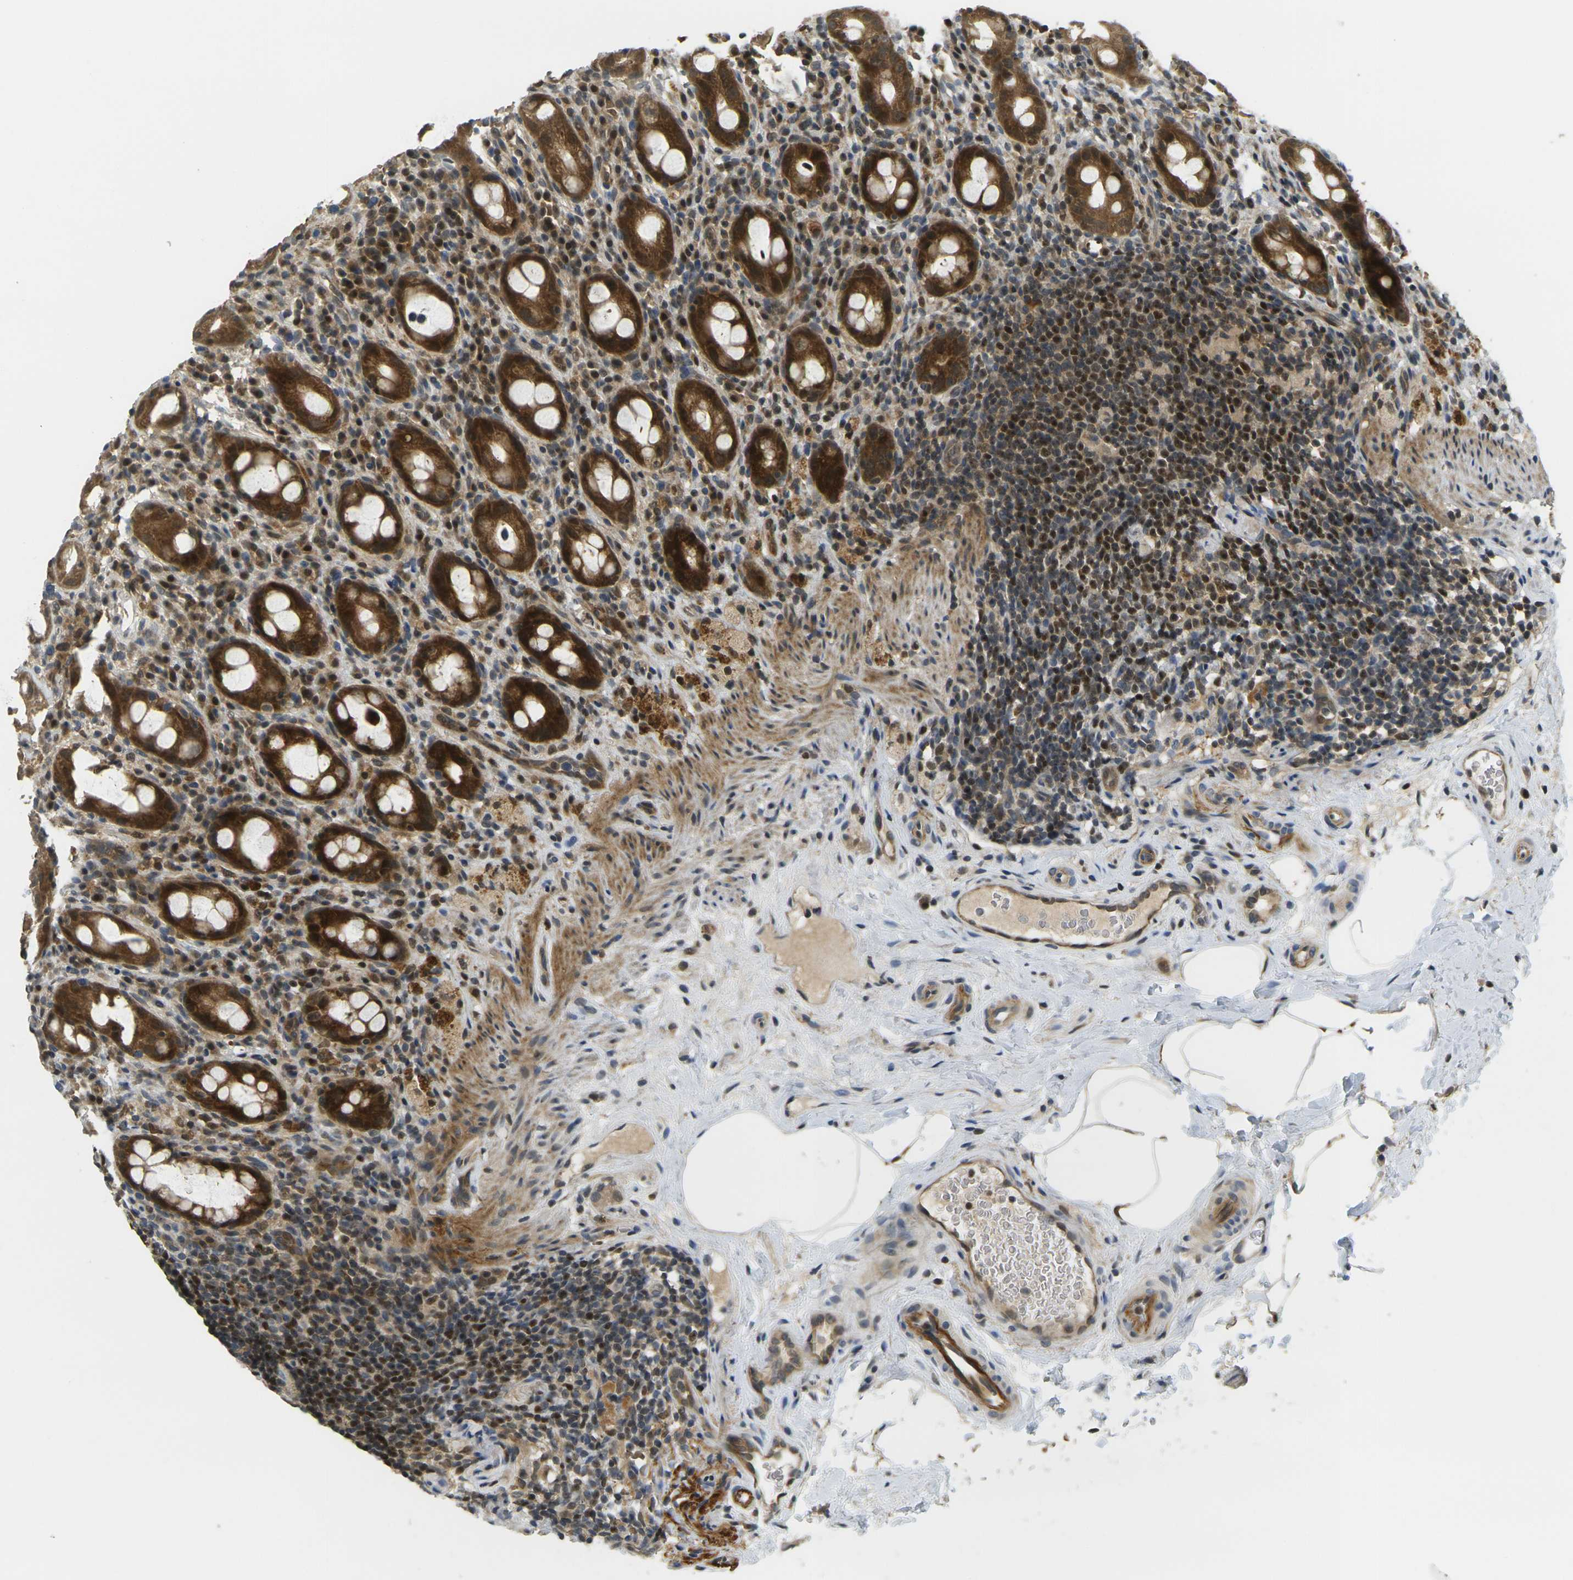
{"staining": {"intensity": "strong", "quantity": ">75%", "location": "cytoplasmic/membranous"}, "tissue": "rectum", "cell_type": "Glandular cells", "image_type": "normal", "snomed": [{"axis": "morphology", "description": "Normal tissue, NOS"}, {"axis": "topography", "description": "Rectum"}], "caption": "Rectum stained with DAB immunohistochemistry shows high levels of strong cytoplasmic/membranous staining in about >75% of glandular cells.", "gene": "KLHL8", "patient": {"sex": "male", "age": 44}}